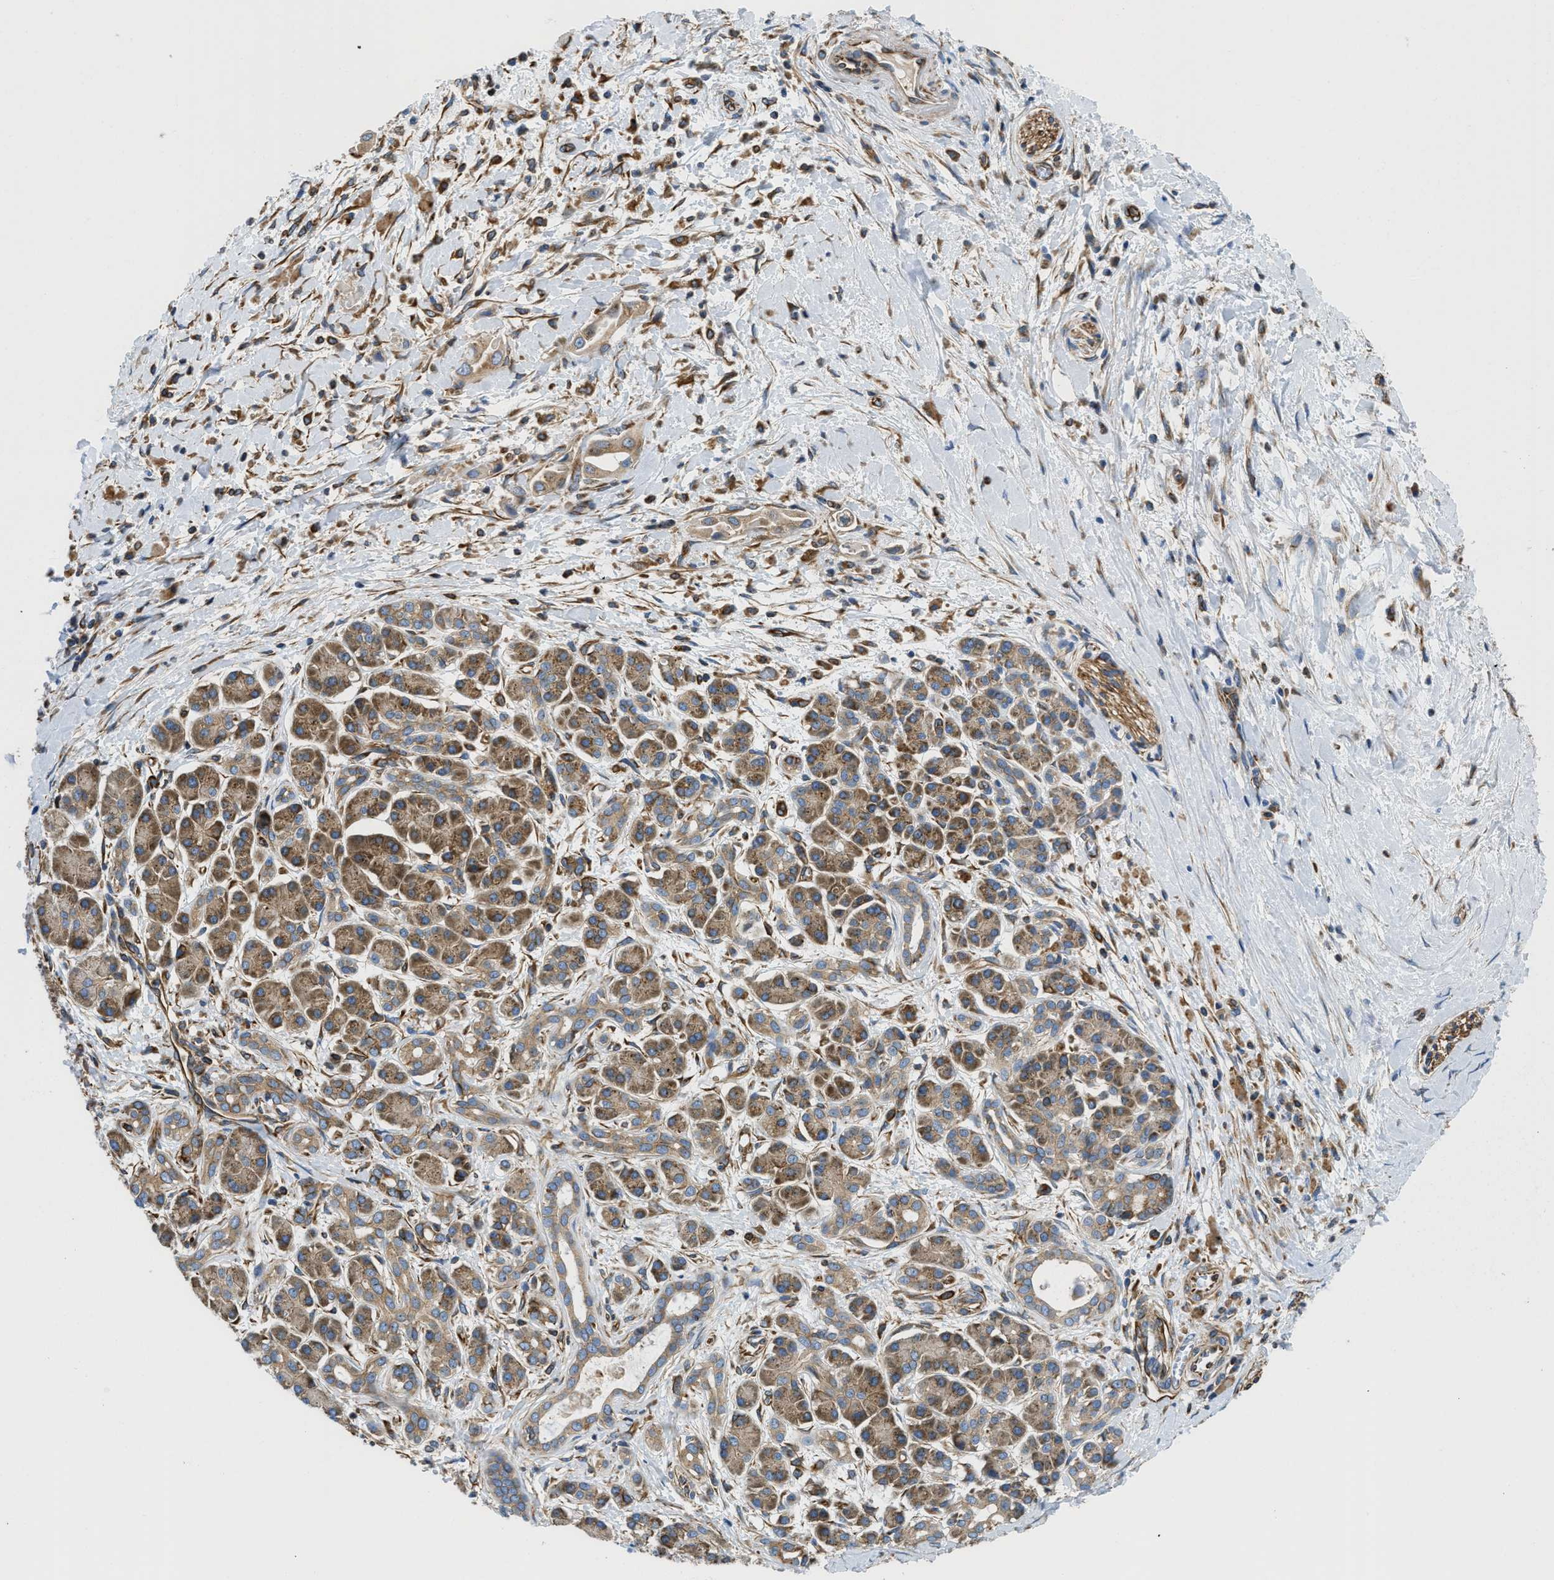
{"staining": {"intensity": "moderate", "quantity": ">75%", "location": "cytoplasmic/membranous"}, "tissue": "pancreatic cancer", "cell_type": "Tumor cells", "image_type": "cancer", "snomed": [{"axis": "morphology", "description": "Adenocarcinoma, NOS"}, {"axis": "topography", "description": "Pancreas"}], "caption": "Immunohistochemistry (IHC) histopathology image of human pancreatic cancer (adenocarcinoma) stained for a protein (brown), which displays medium levels of moderate cytoplasmic/membranous expression in about >75% of tumor cells.", "gene": "HSD17B12", "patient": {"sex": "male", "age": 55}}